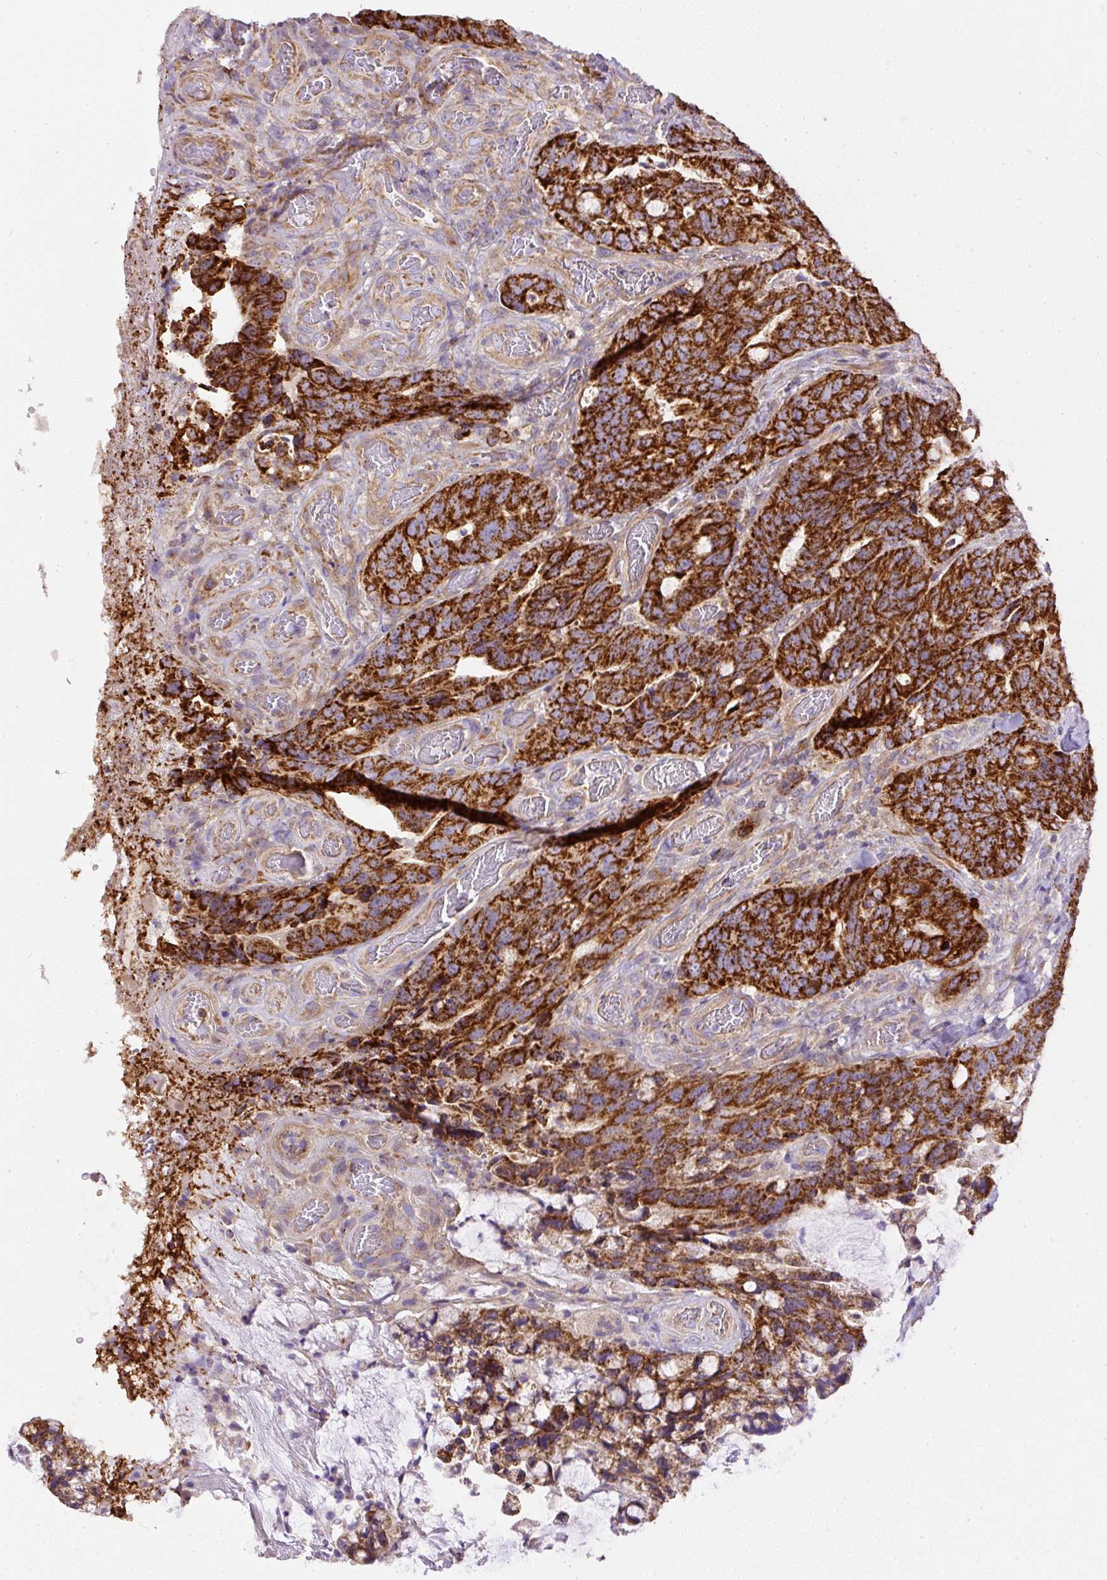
{"staining": {"intensity": "strong", "quantity": ">75%", "location": "cytoplasmic/membranous"}, "tissue": "colorectal cancer", "cell_type": "Tumor cells", "image_type": "cancer", "snomed": [{"axis": "morphology", "description": "Adenocarcinoma, NOS"}, {"axis": "topography", "description": "Colon"}], "caption": "Adenocarcinoma (colorectal) stained with a brown dye reveals strong cytoplasmic/membranous positive positivity in about >75% of tumor cells.", "gene": "NDUFAF2", "patient": {"sex": "female", "age": 82}}